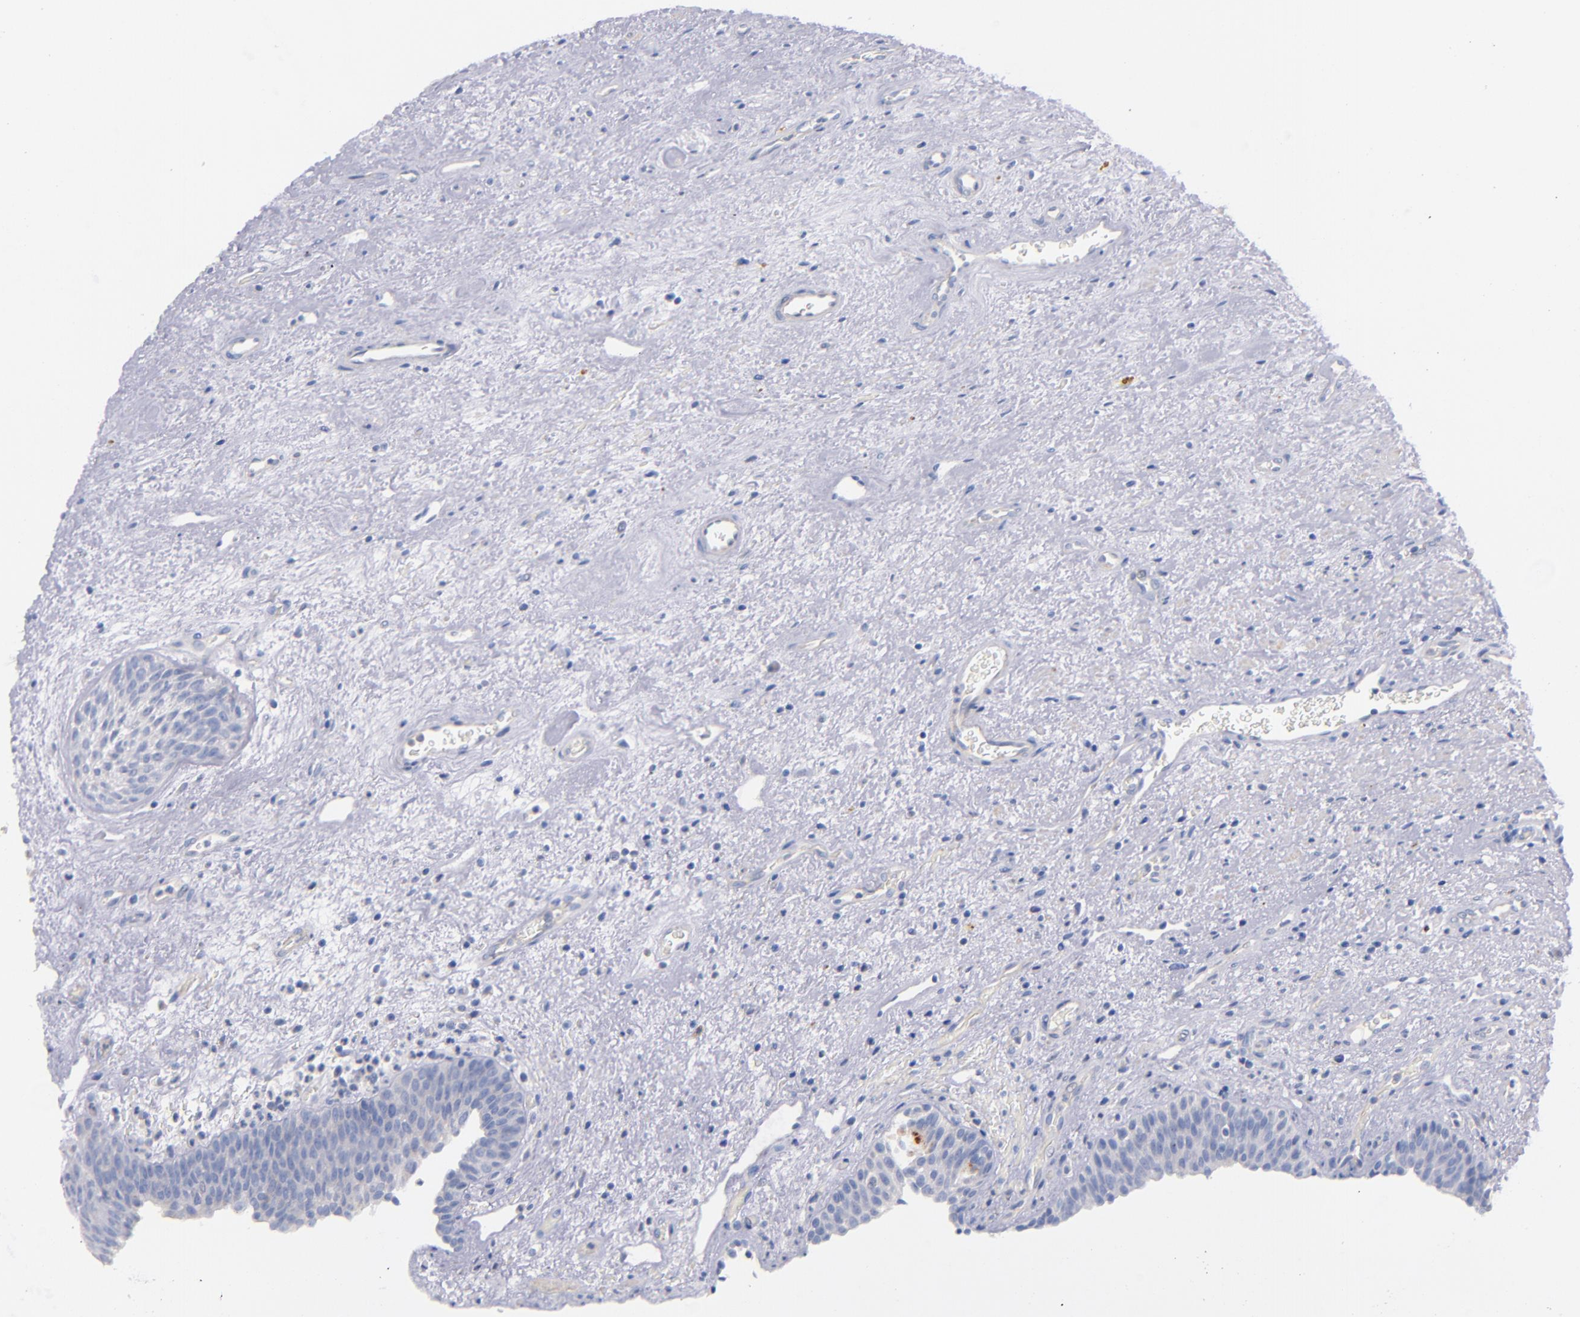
{"staining": {"intensity": "negative", "quantity": "none", "location": "none"}, "tissue": "urinary bladder", "cell_type": "Urothelial cells", "image_type": "normal", "snomed": [{"axis": "morphology", "description": "Normal tissue, NOS"}, {"axis": "topography", "description": "Urinary bladder"}], "caption": "This is a photomicrograph of immunohistochemistry staining of unremarkable urinary bladder, which shows no staining in urothelial cells. (DAB (3,3'-diaminobenzidine) immunohistochemistry (IHC), high magnification).", "gene": "CNTNAP2", "patient": {"sex": "male", "age": 48}}